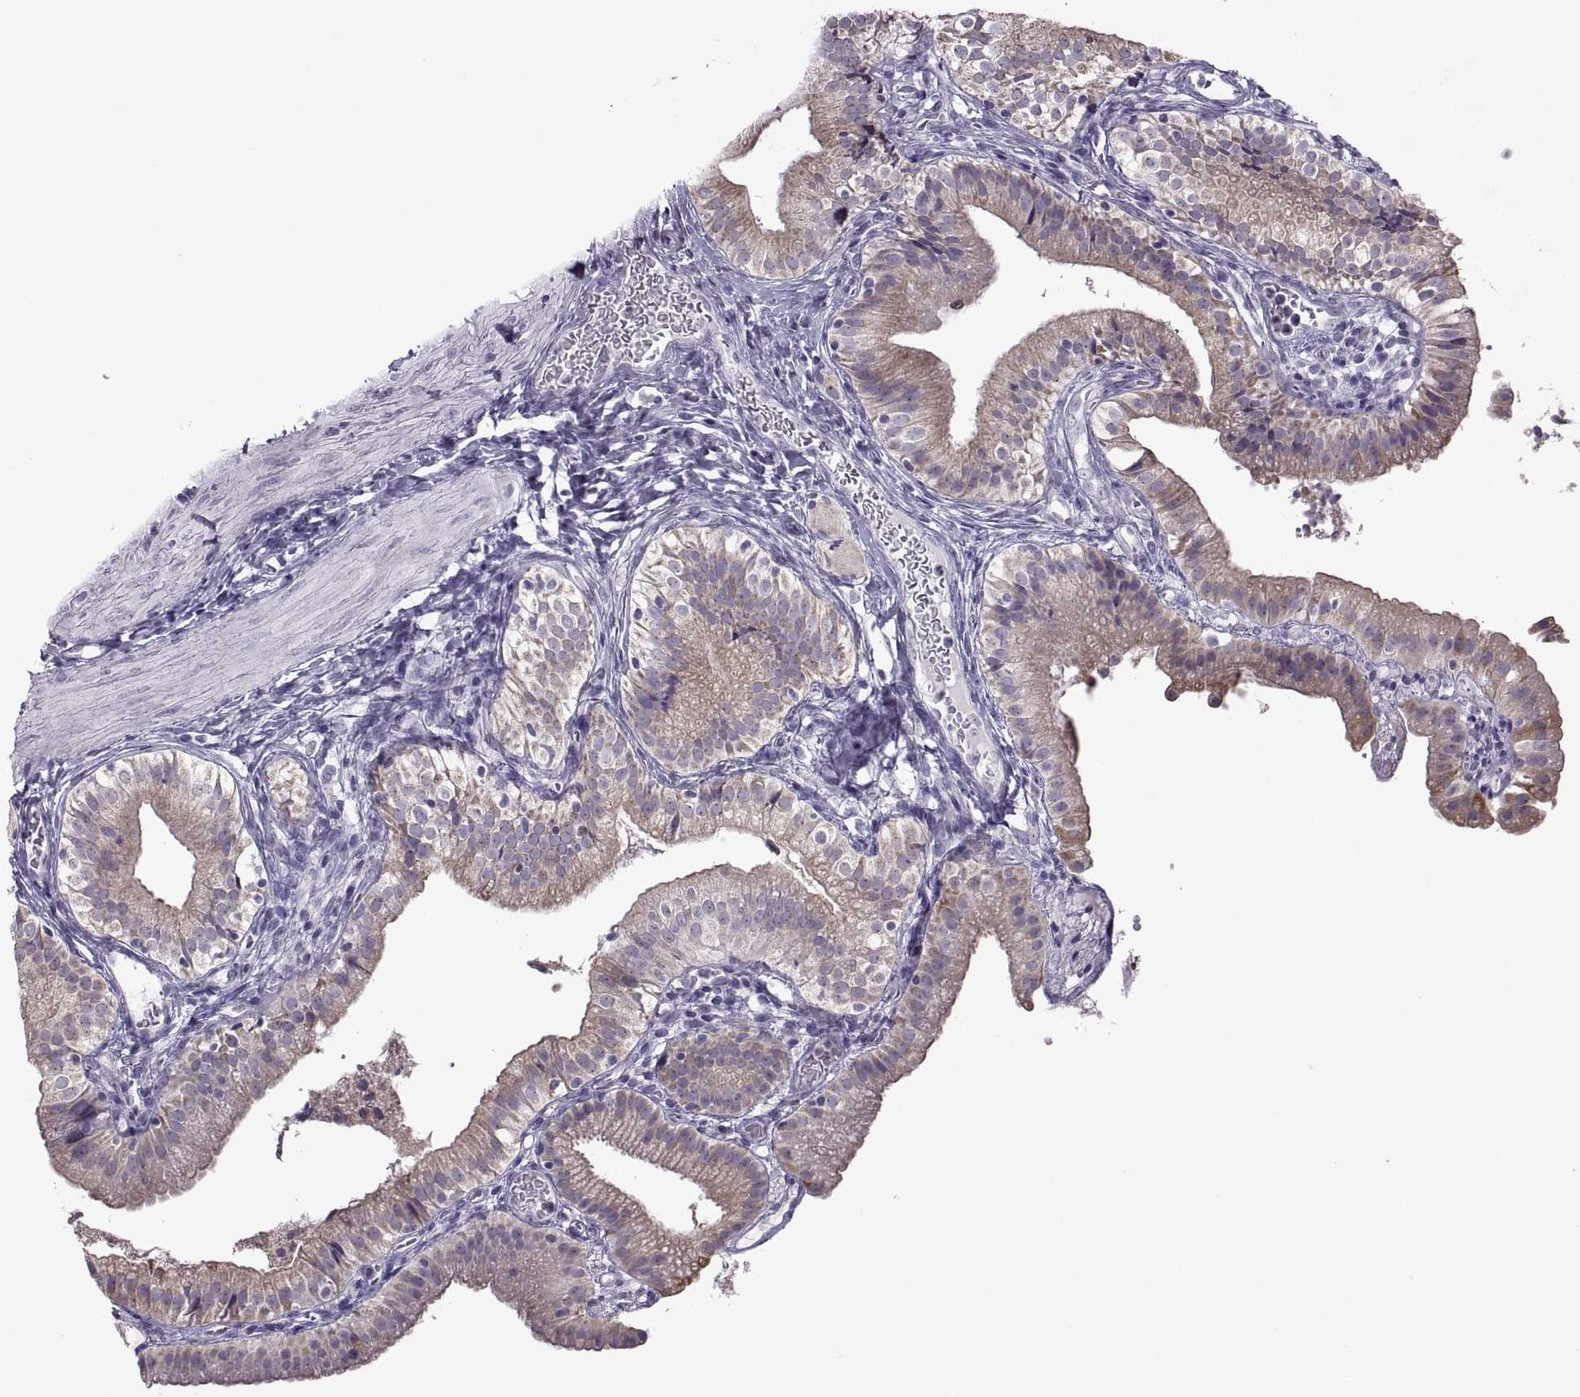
{"staining": {"intensity": "moderate", "quantity": "25%-75%", "location": "cytoplasmic/membranous"}, "tissue": "gallbladder", "cell_type": "Glandular cells", "image_type": "normal", "snomed": [{"axis": "morphology", "description": "Normal tissue, NOS"}, {"axis": "topography", "description": "Gallbladder"}], "caption": "A medium amount of moderate cytoplasmic/membranous staining is seen in approximately 25%-75% of glandular cells in normal gallbladder. The protein of interest is shown in brown color, while the nuclei are stained blue.", "gene": "ASIC2", "patient": {"sex": "female", "age": 47}}